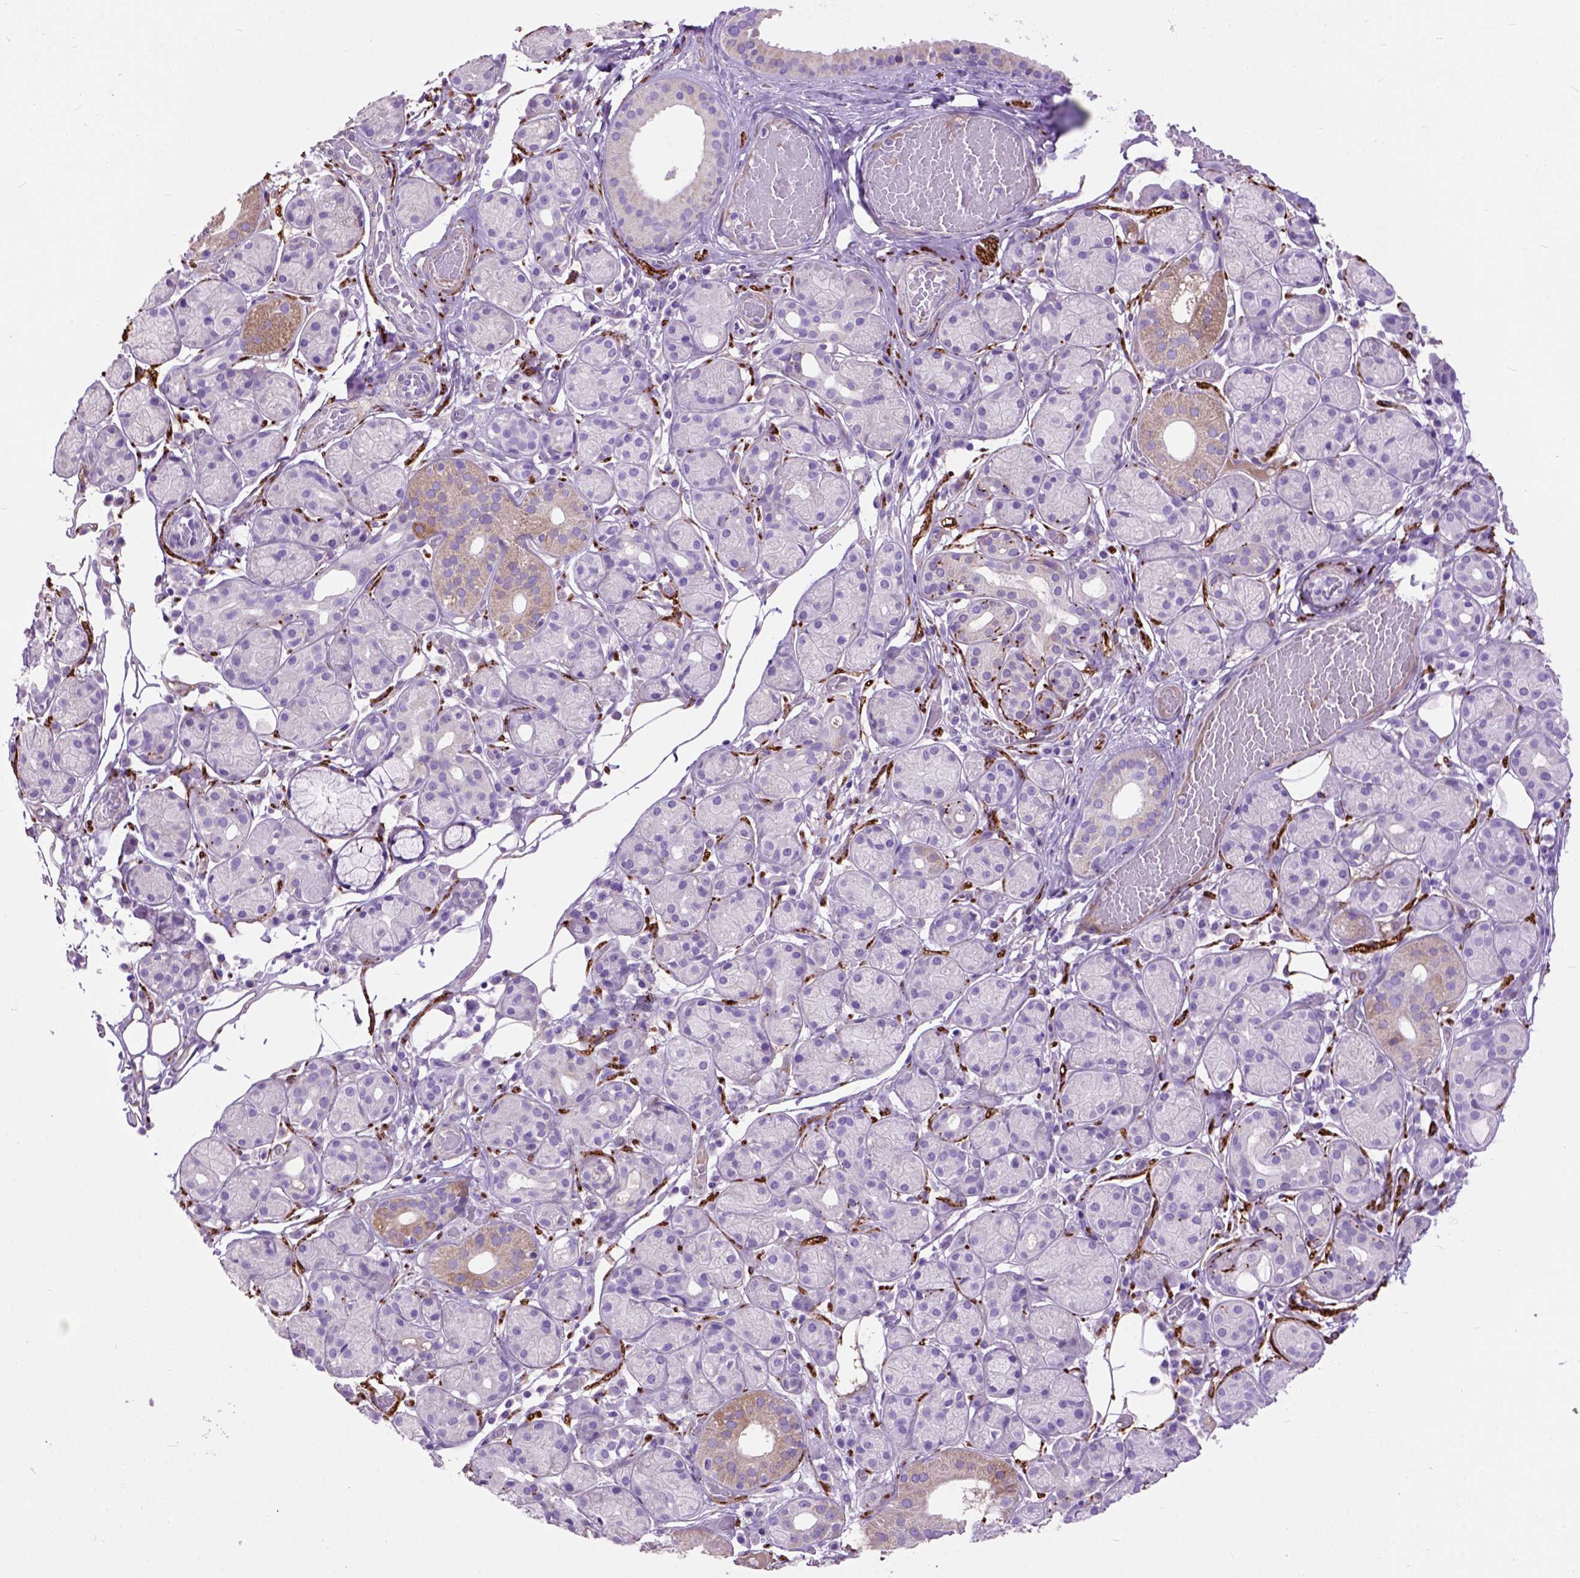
{"staining": {"intensity": "moderate", "quantity": "<25%", "location": "cytoplasmic/membranous"}, "tissue": "salivary gland", "cell_type": "Glandular cells", "image_type": "normal", "snomed": [{"axis": "morphology", "description": "Normal tissue, NOS"}, {"axis": "topography", "description": "Salivary gland"}, {"axis": "topography", "description": "Peripheral nerve tissue"}], "caption": "Immunohistochemistry histopathology image of benign salivary gland stained for a protein (brown), which reveals low levels of moderate cytoplasmic/membranous positivity in approximately <25% of glandular cells.", "gene": "MAPT", "patient": {"sex": "male", "age": 71}}